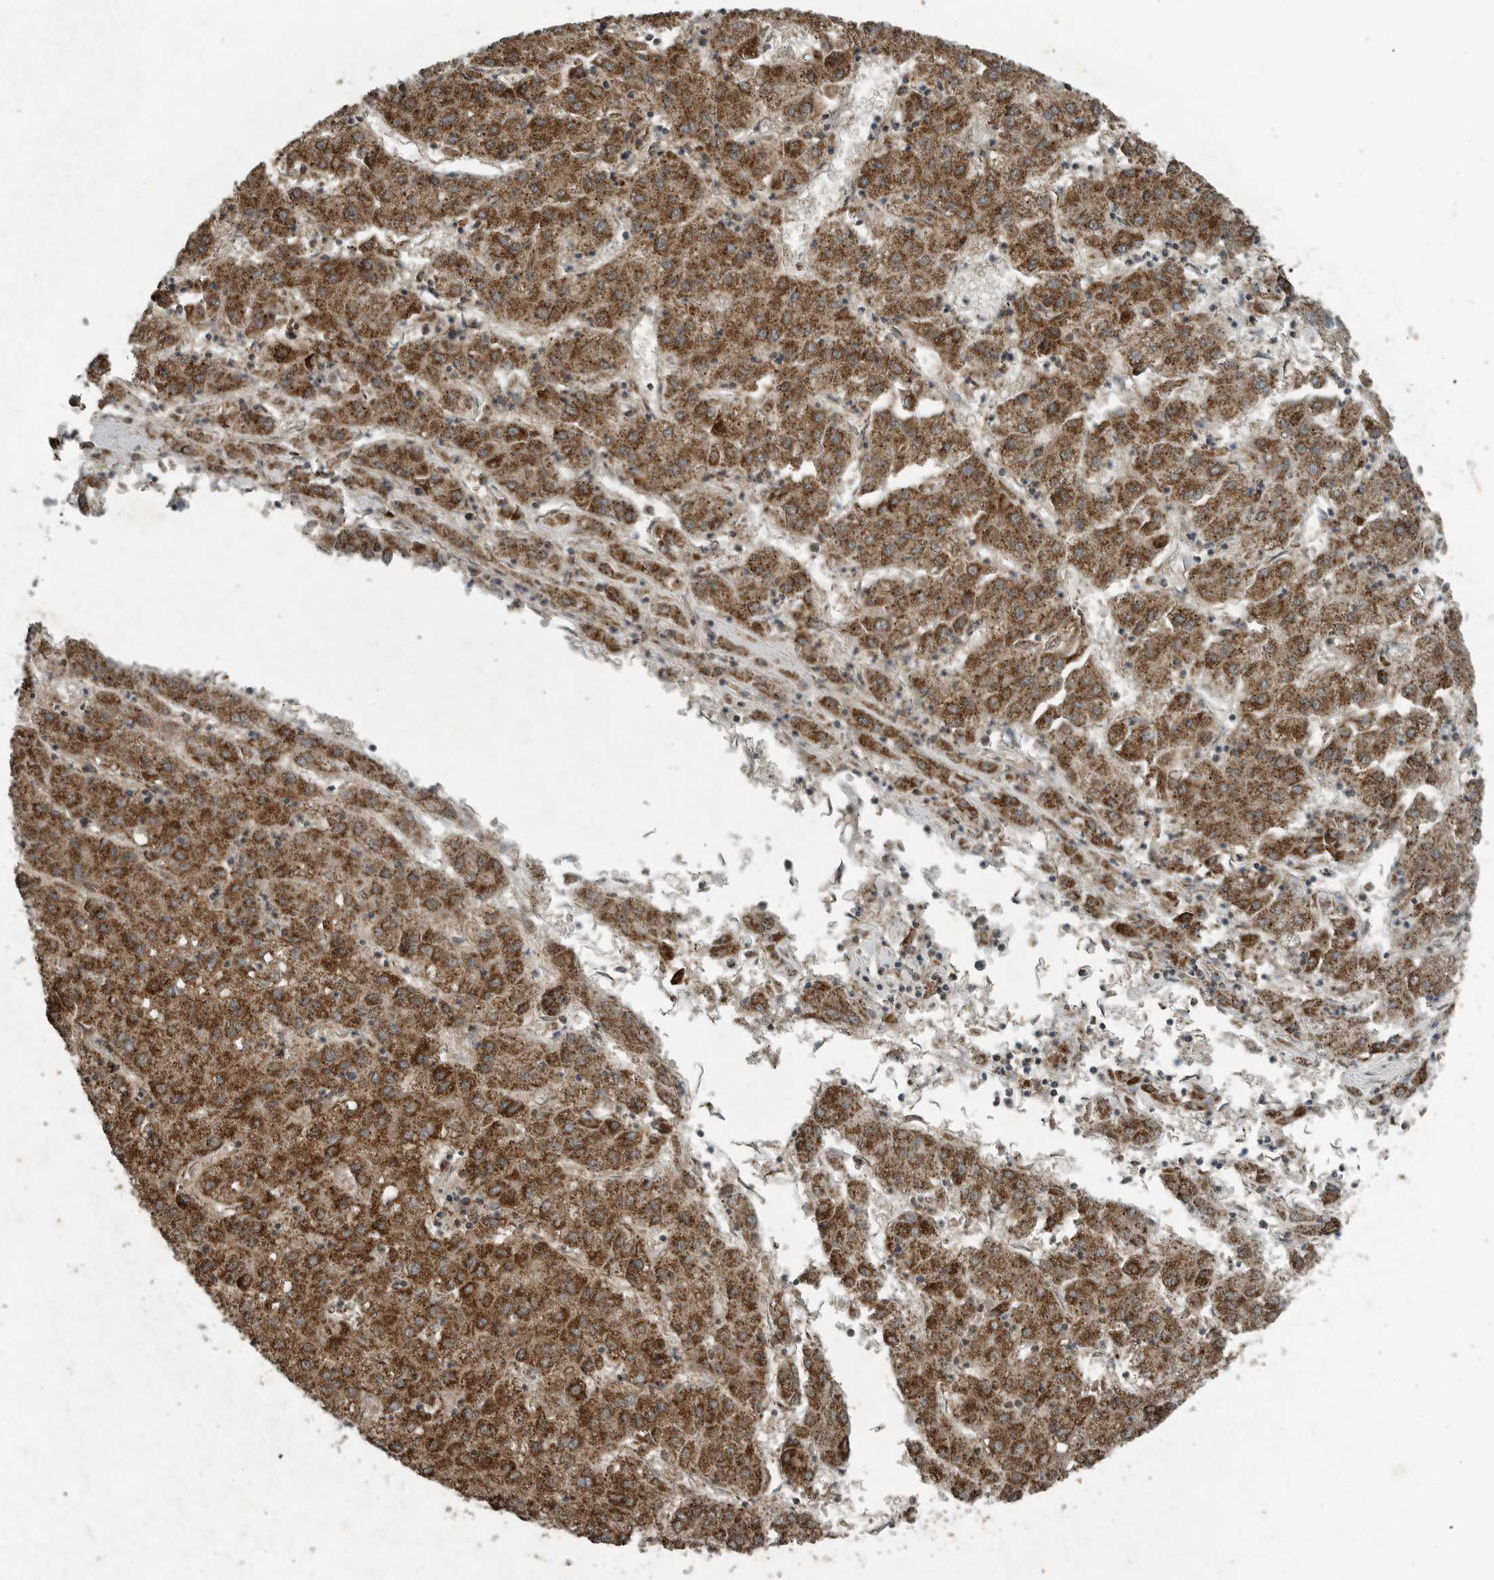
{"staining": {"intensity": "strong", "quantity": ">75%", "location": "cytoplasmic/membranous"}, "tissue": "liver cancer", "cell_type": "Tumor cells", "image_type": "cancer", "snomed": [{"axis": "morphology", "description": "Carcinoma, Hepatocellular, NOS"}, {"axis": "topography", "description": "Liver"}], "caption": "There is high levels of strong cytoplasmic/membranous staining in tumor cells of liver cancer (hepatocellular carcinoma), as demonstrated by immunohistochemical staining (brown color).", "gene": "IL6ST", "patient": {"sex": "male", "age": 72}}